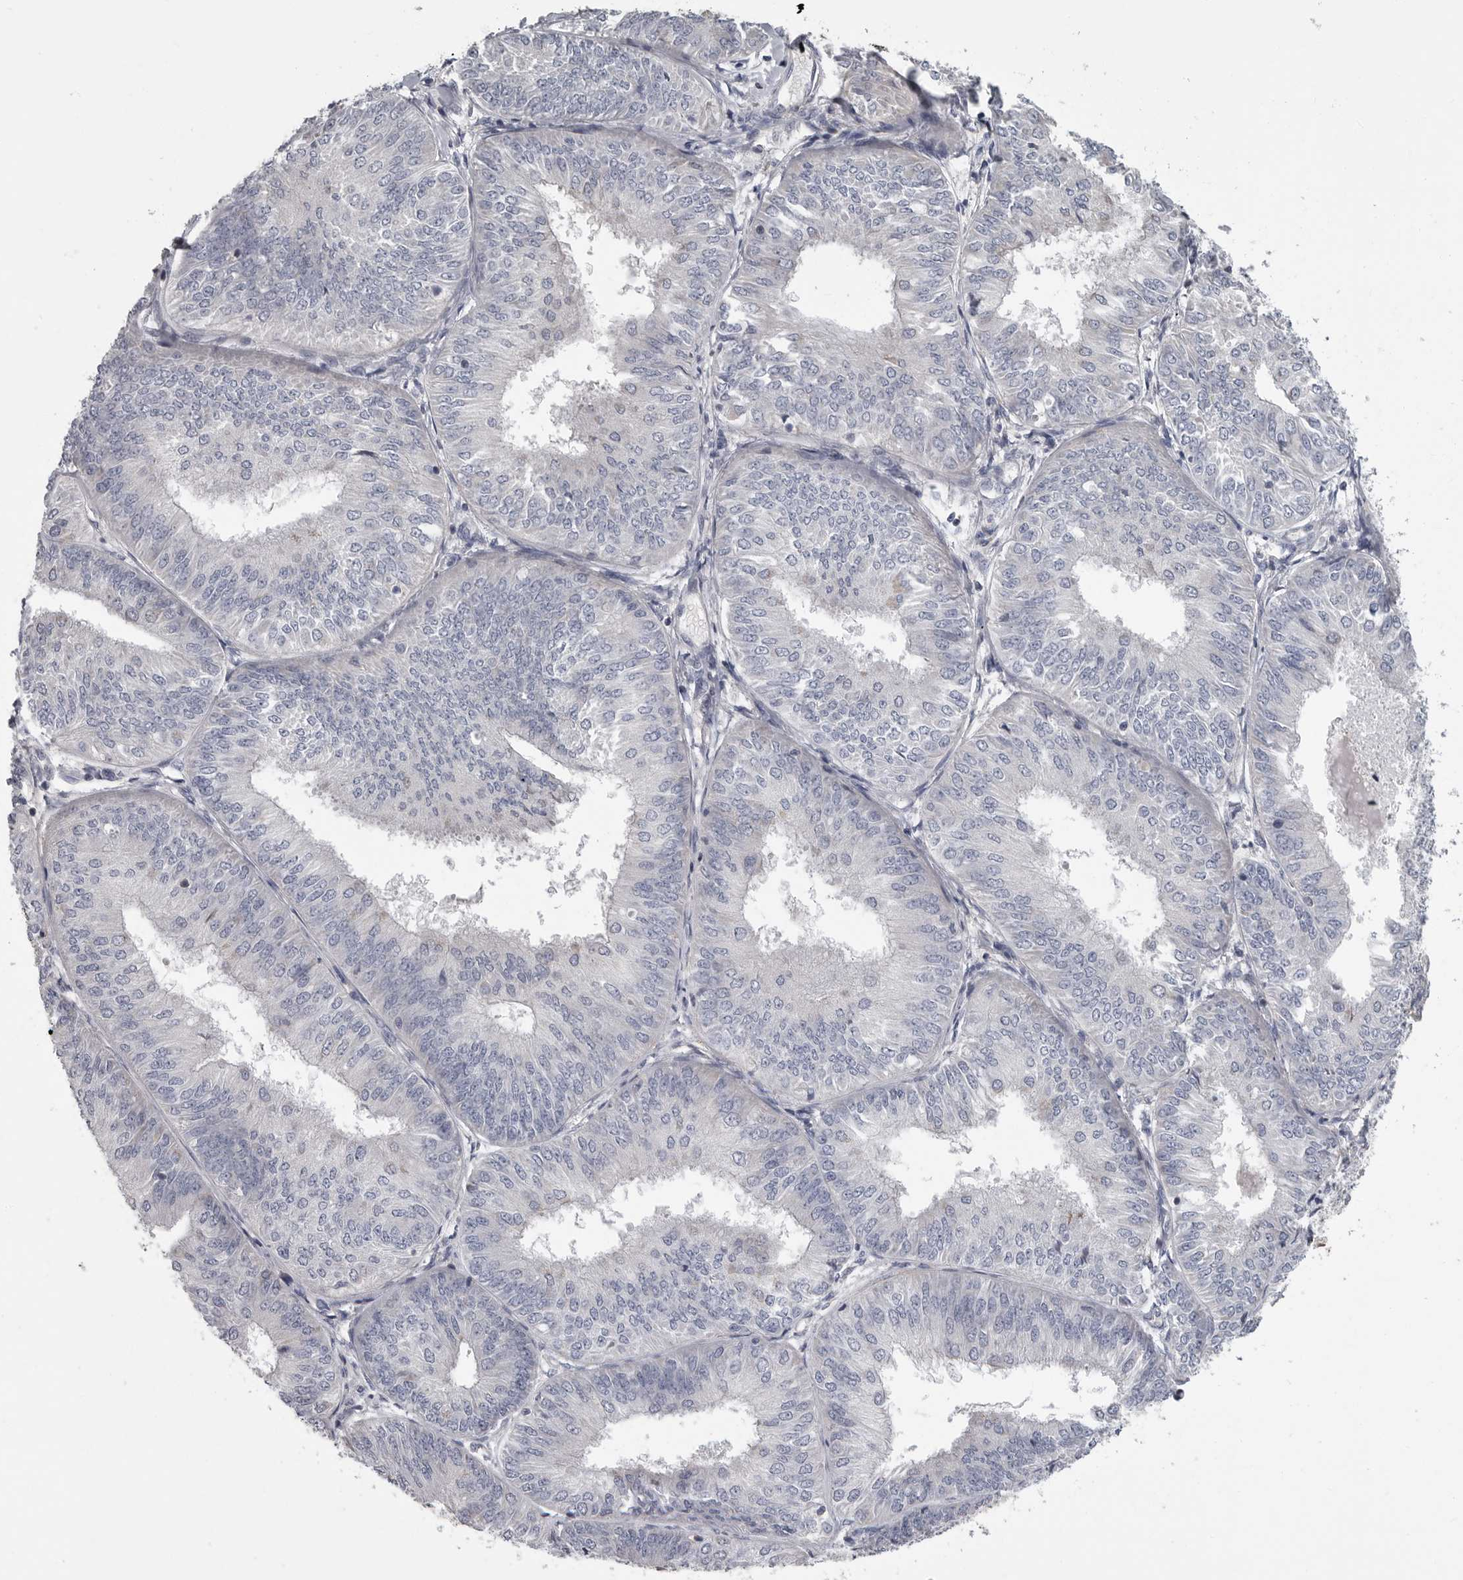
{"staining": {"intensity": "negative", "quantity": "none", "location": "none"}, "tissue": "endometrial cancer", "cell_type": "Tumor cells", "image_type": "cancer", "snomed": [{"axis": "morphology", "description": "Adenocarcinoma, NOS"}, {"axis": "topography", "description": "Endometrium"}], "caption": "Photomicrograph shows no protein staining in tumor cells of endometrial adenocarcinoma tissue.", "gene": "CRP", "patient": {"sex": "female", "age": 58}}